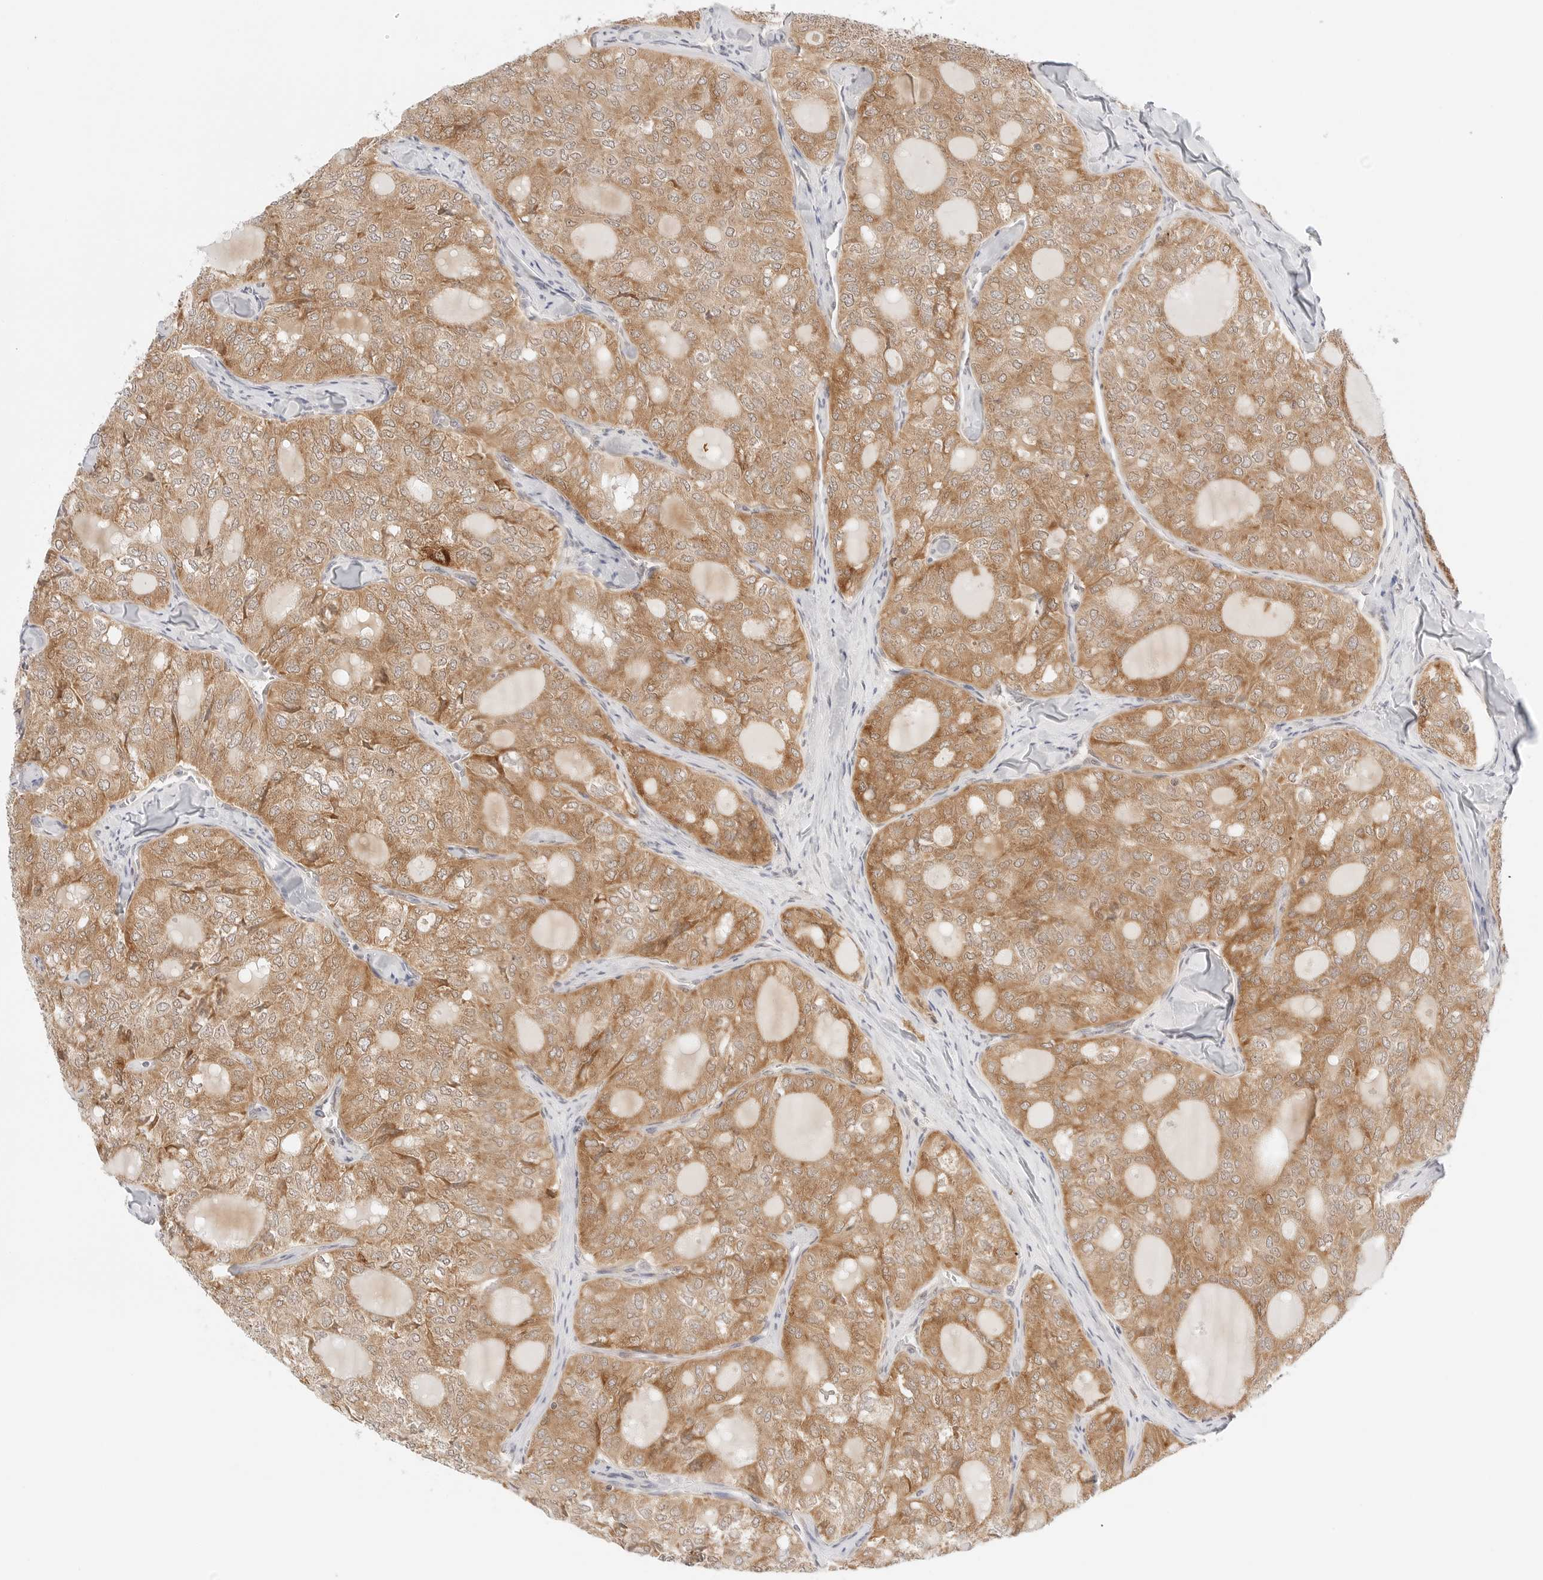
{"staining": {"intensity": "moderate", "quantity": ">75%", "location": "cytoplasmic/membranous"}, "tissue": "thyroid cancer", "cell_type": "Tumor cells", "image_type": "cancer", "snomed": [{"axis": "morphology", "description": "Follicular adenoma carcinoma, NOS"}, {"axis": "topography", "description": "Thyroid gland"}], "caption": "Immunohistochemistry (IHC) staining of thyroid follicular adenoma carcinoma, which demonstrates medium levels of moderate cytoplasmic/membranous staining in about >75% of tumor cells indicating moderate cytoplasmic/membranous protein expression. The staining was performed using DAB (3,3'-diaminobenzidine) (brown) for protein detection and nuclei were counterstained in hematoxylin (blue).", "gene": "ERO1B", "patient": {"sex": "male", "age": 75}}